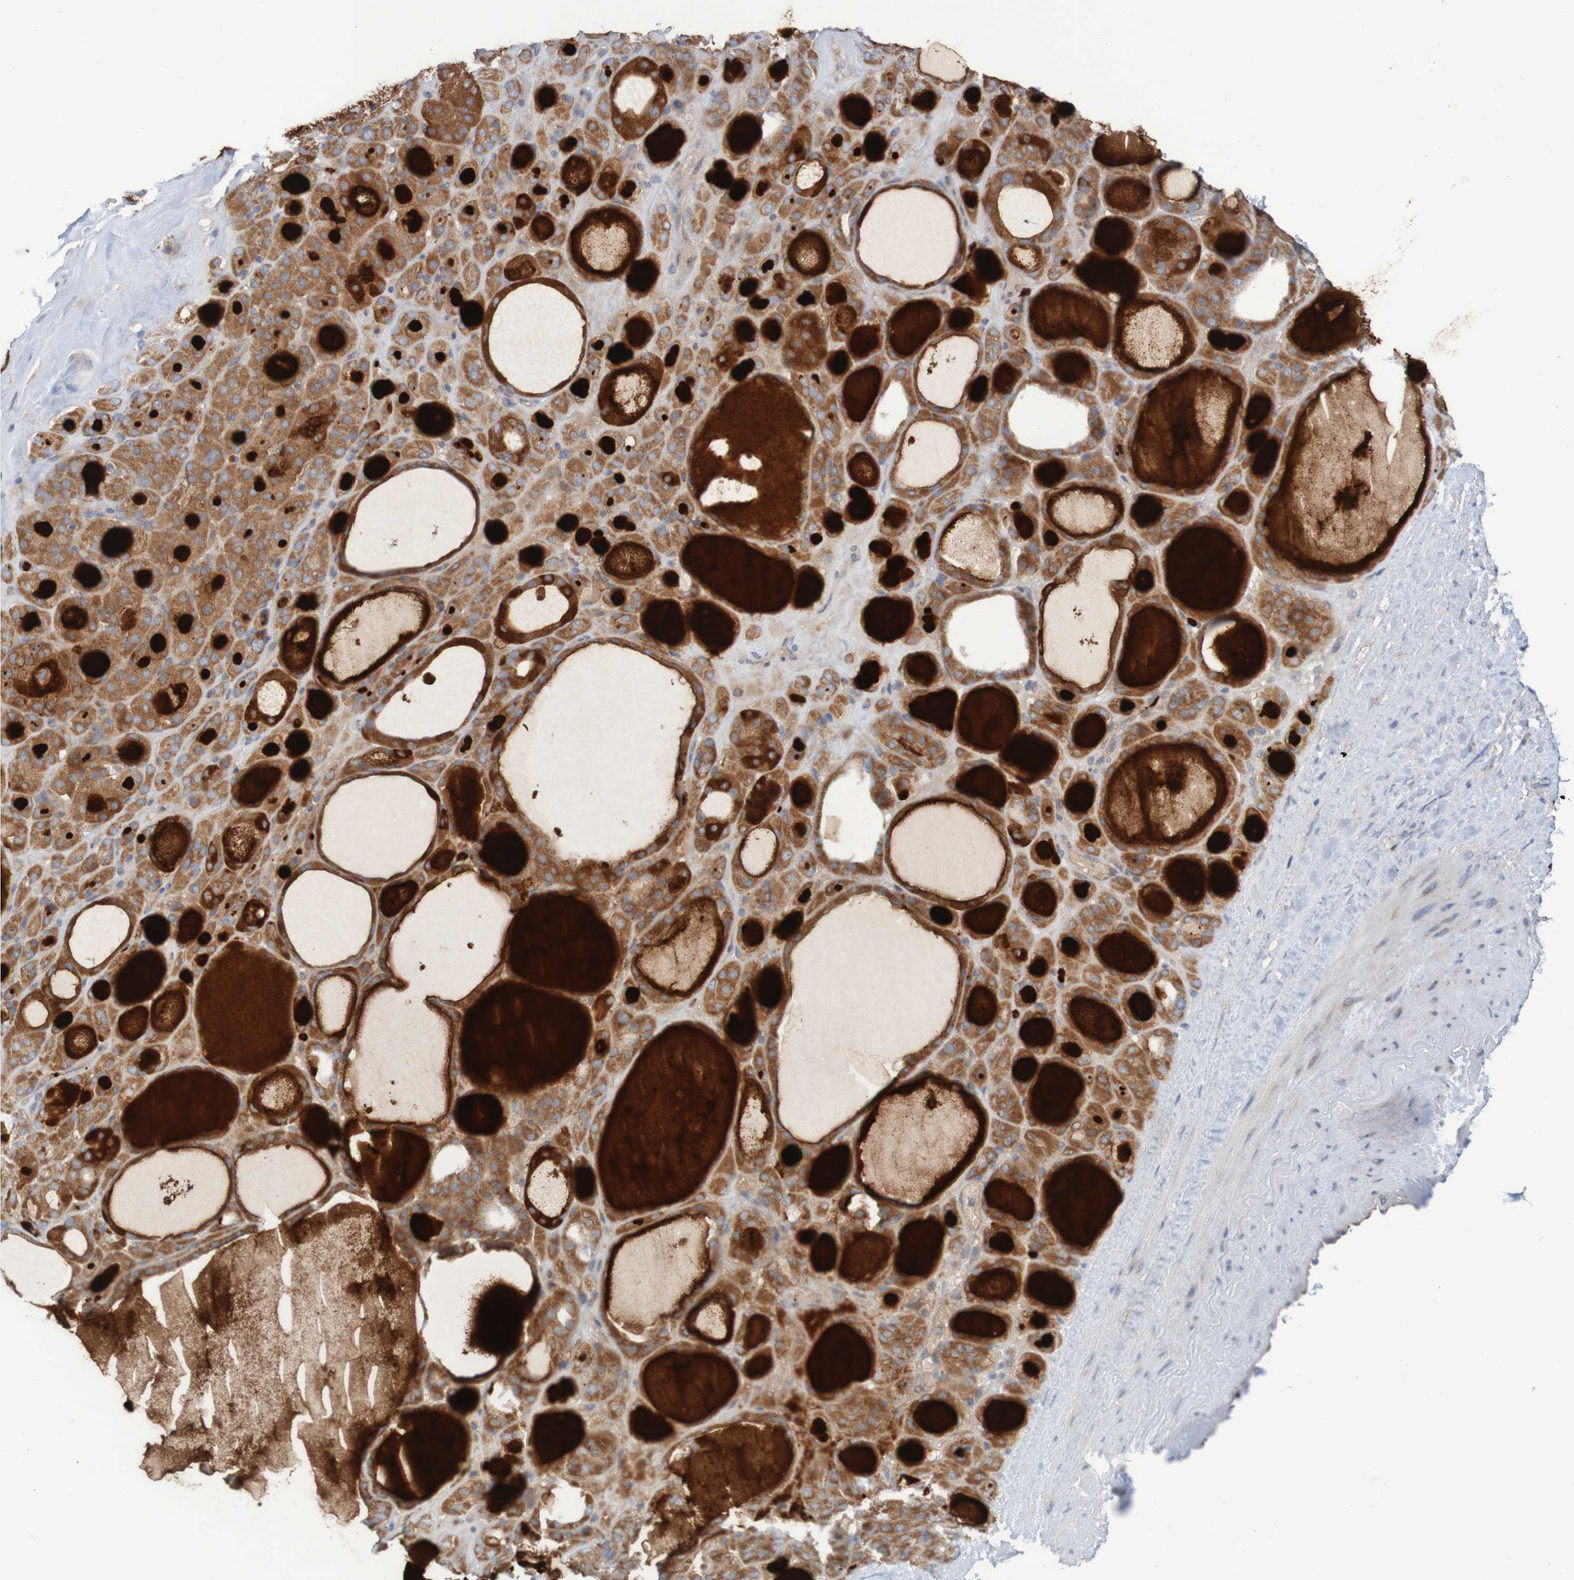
{"staining": {"intensity": "moderate", "quantity": ">75%", "location": "cytoplasmic/membranous"}, "tissue": "thyroid gland", "cell_type": "Glandular cells", "image_type": "normal", "snomed": [{"axis": "morphology", "description": "Normal tissue, NOS"}, {"axis": "morphology", "description": "Carcinoma, NOS"}, {"axis": "topography", "description": "Thyroid gland"}], "caption": "A micrograph of human thyroid gland stained for a protein displays moderate cytoplasmic/membranous brown staining in glandular cells.", "gene": "PARP4", "patient": {"sex": "female", "age": 86}}